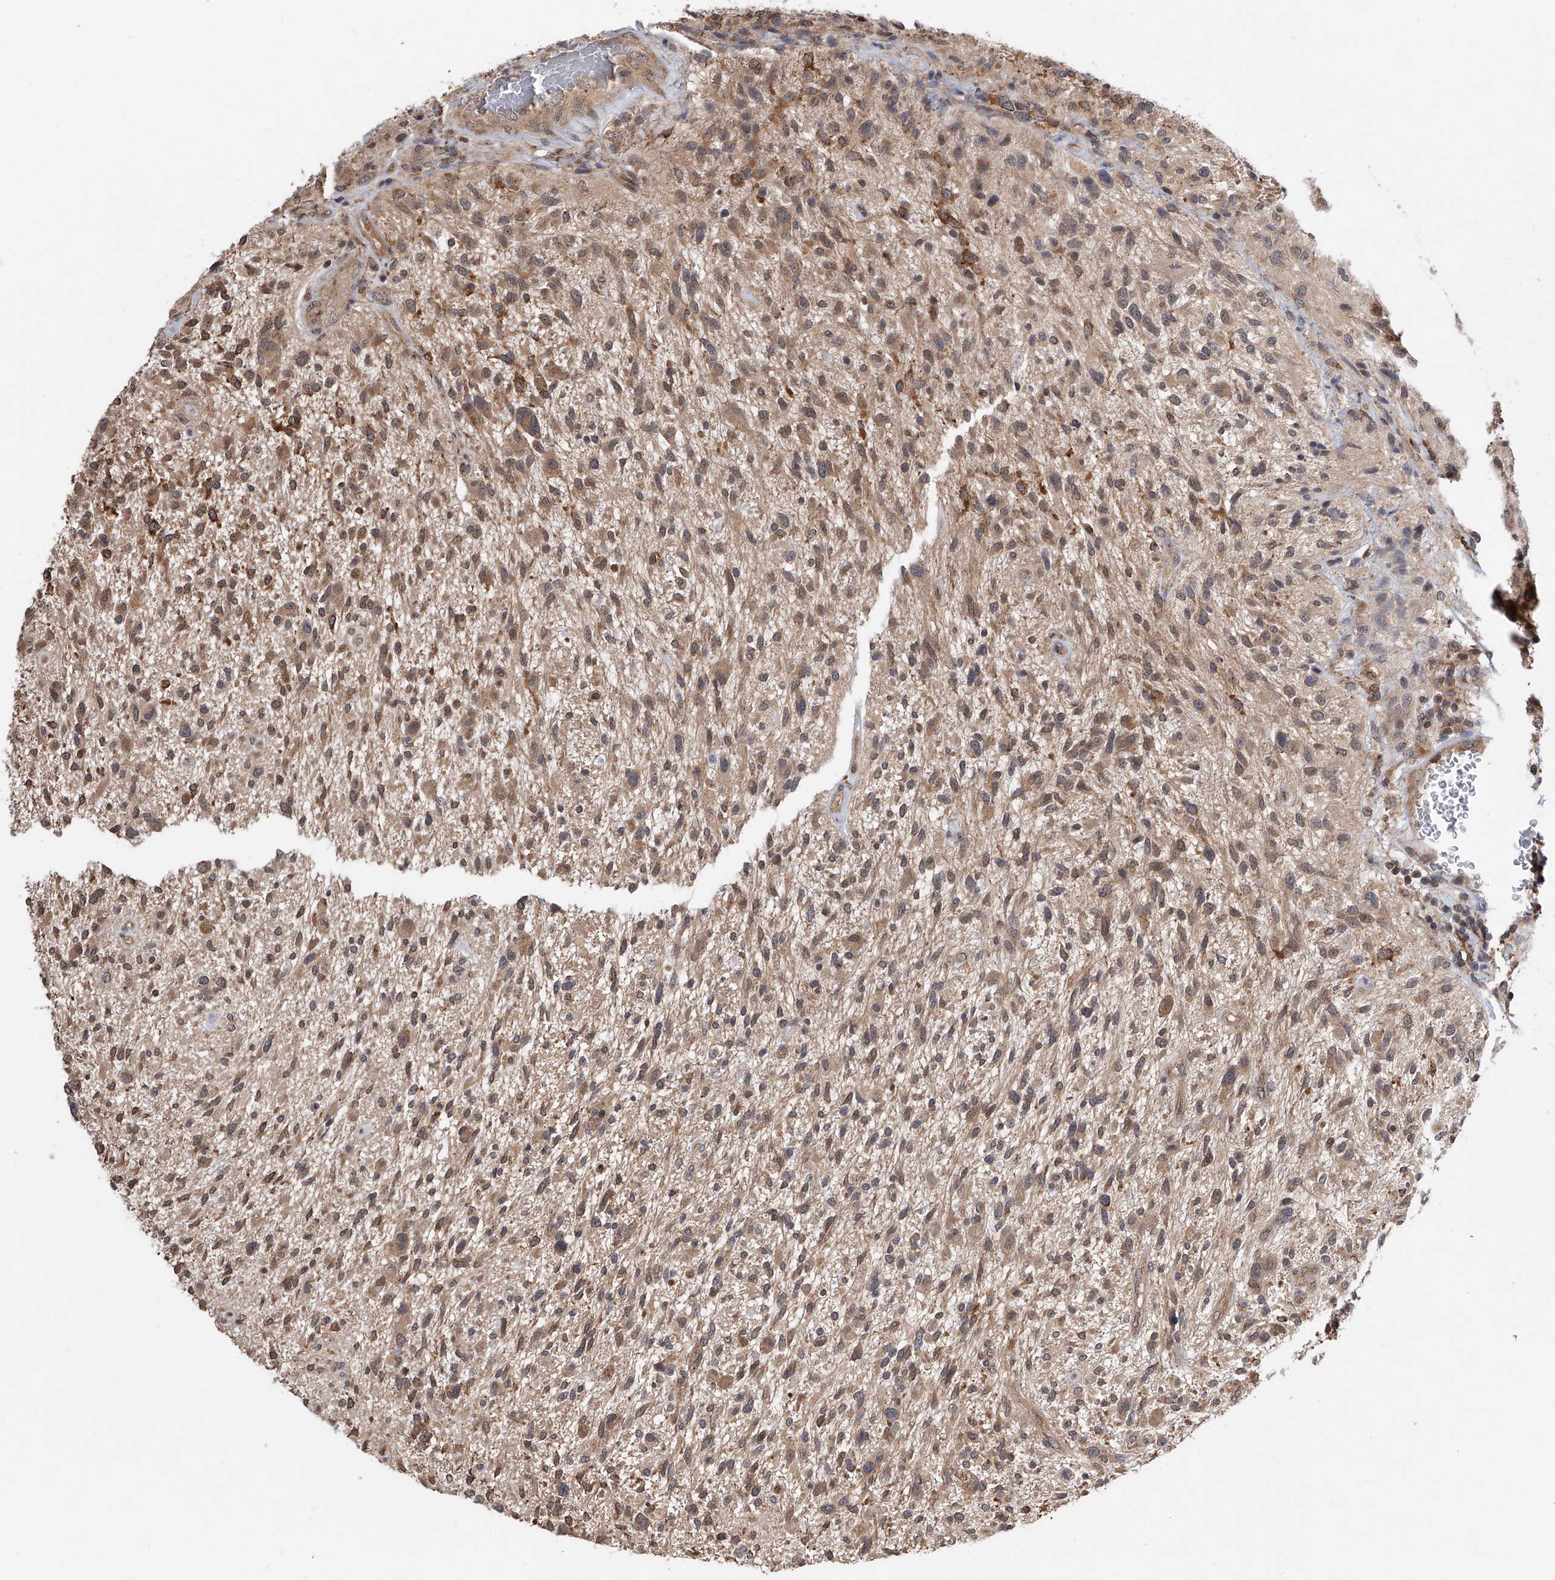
{"staining": {"intensity": "moderate", "quantity": ">75%", "location": "cytoplasmic/membranous"}, "tissue": "glioma", "cell_type": "Tumor cells", "image_type": "cancer", "snomed": [{"axis": "morphology", "description": "Glioma, malignant, High grade"}, {"axis": "topography", "description": "Brain"}], "caption": "This micrograph reveals IHC staining of human glioma, with medium moderate cytoplasmic/membranous expression in about >75% of tumor cells.", "gene": "GMDS", "patient": {"sex": "male", "age": 47}}